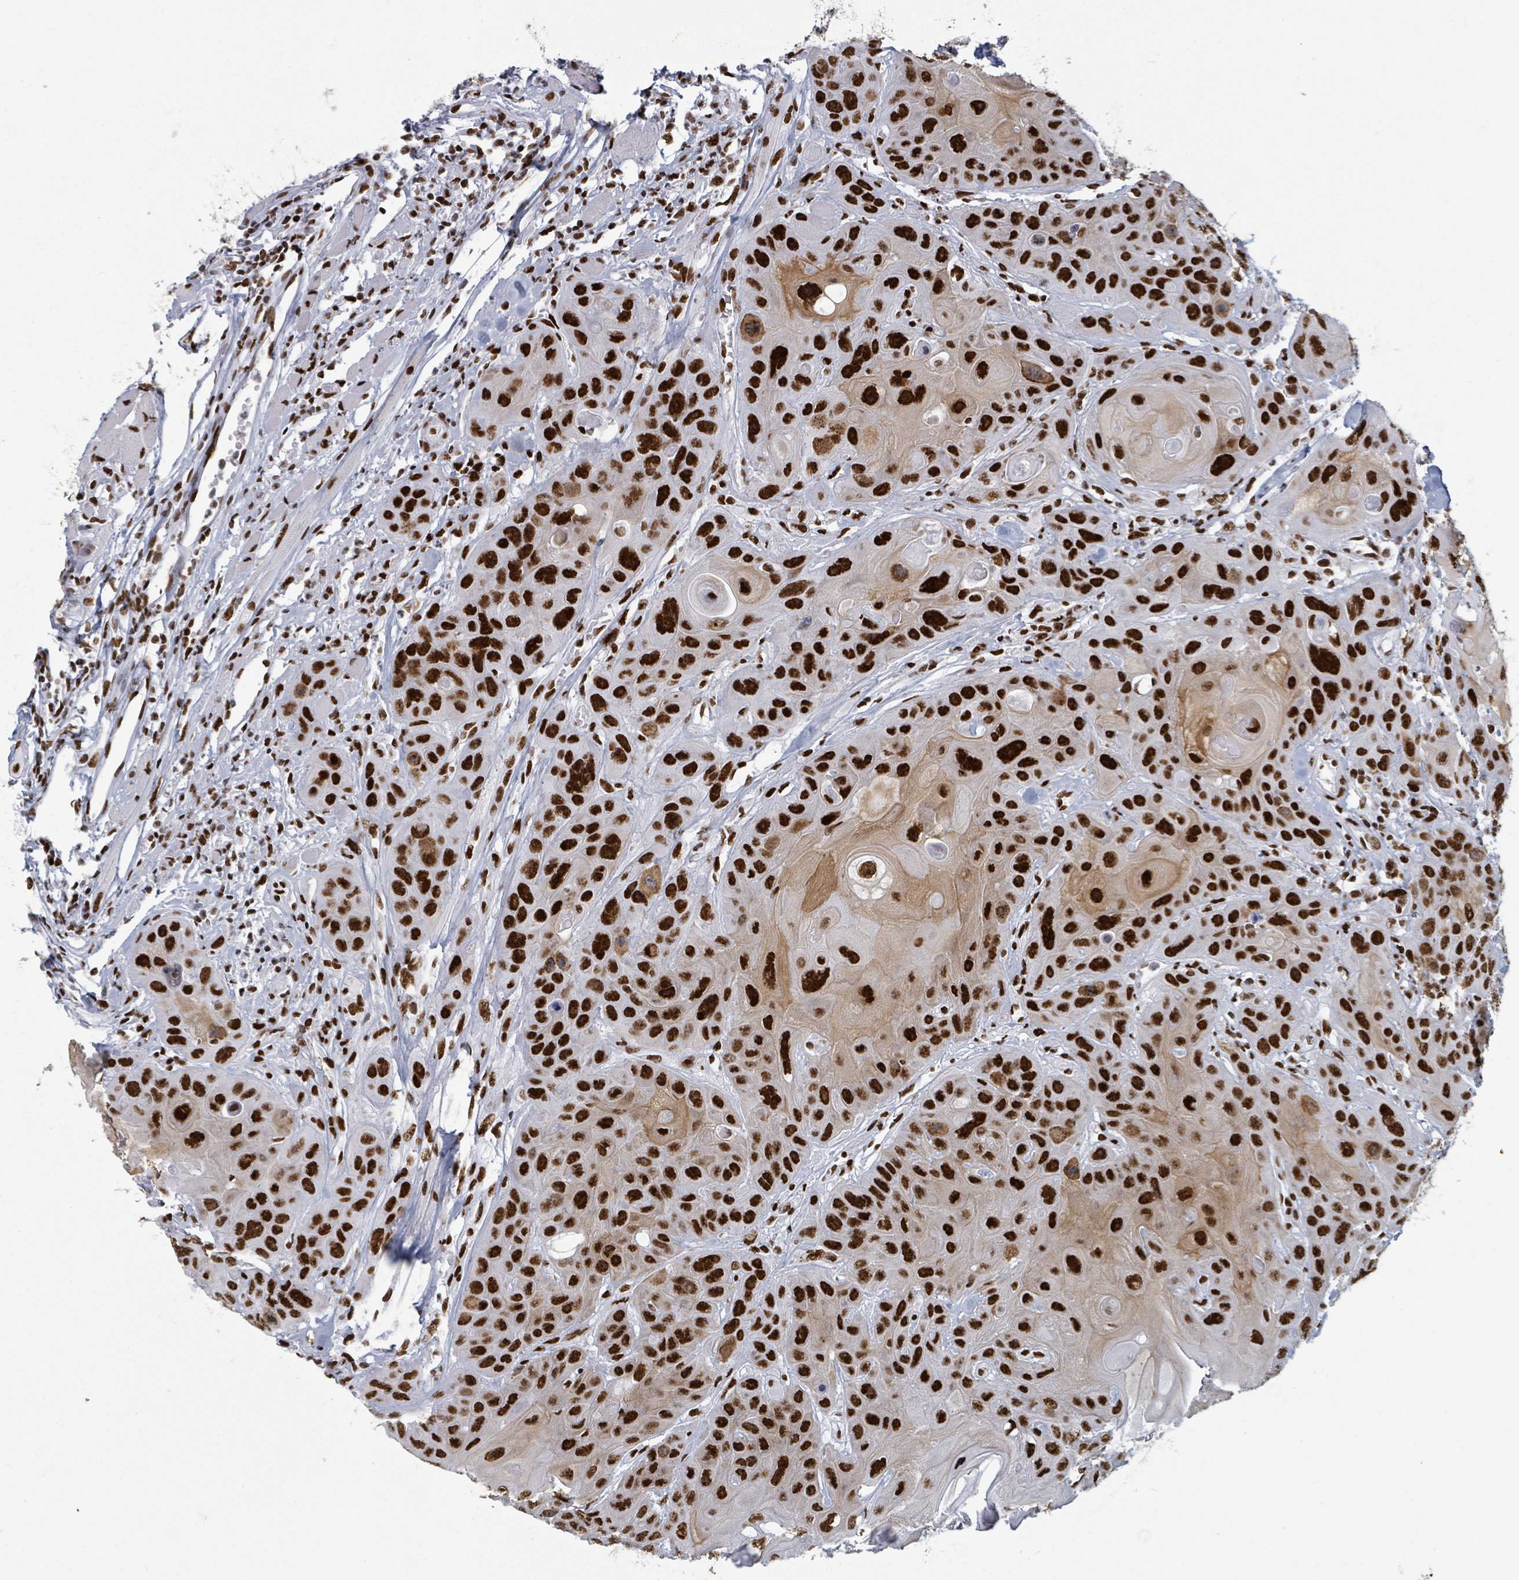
{"staining": {"intensity": "strong", "quantity": ">75%", "location": "nuclear"}, "tissue": "head and neck cancer", "cell_type": "Tumor cells", "image_type": "cancer", "snomed": [{"axis": "morphology", "description": "Squamous cell carcinoma, NOS"}, {"axis": "topography", "description": "Head-Neck"}], "caption": "This is an image of immunohistochemistry staining of squamous cell carcinoma (head and neck), which shows strong positivity in the nuclear of tumor cells.", "gene": "DHX16", "patient": {"sex": "female", "age": 59}}